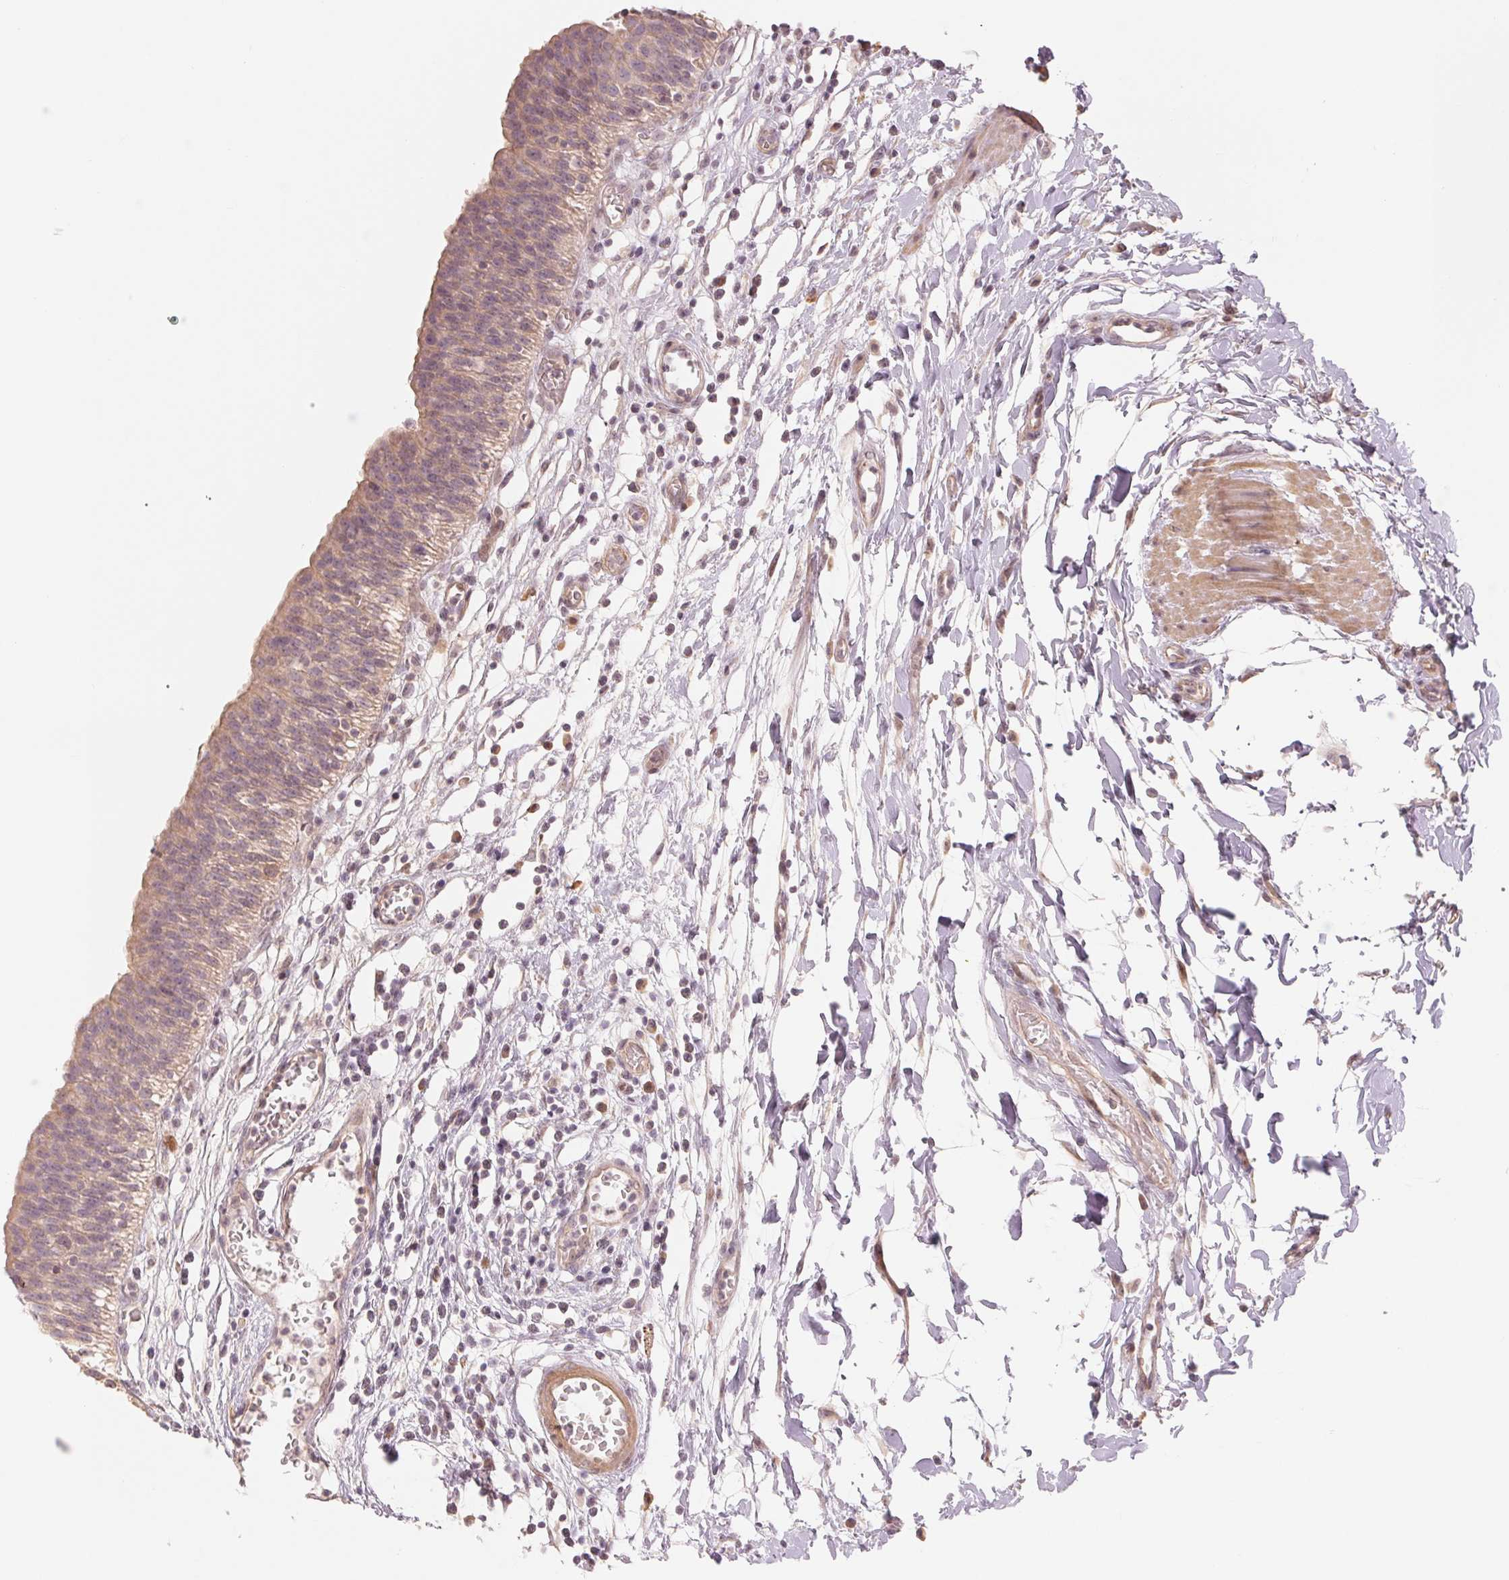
{"staining": {"intensity": "weak", "quantity": "25%-75%", "location": "cytoplasmic/membranous,nuclear"}, "tissue": "urinary bladder", "cell_type": "Urothelial cells", "image_type": "normal", "snomed": [{"axis": "morphology", "description": "Normal tissue, NOS"}, {"axis": "topography", "description": "Urinary bladder"}], "caption": "Human urinary bladder stained with a brown dye exhibits weak cytoplasmic/membranous,nuclear positive staining in approximately 25%-75% of urothelial cells.", "gene": "DENND2C", "patient": {"sex": "male", "age": 64}}